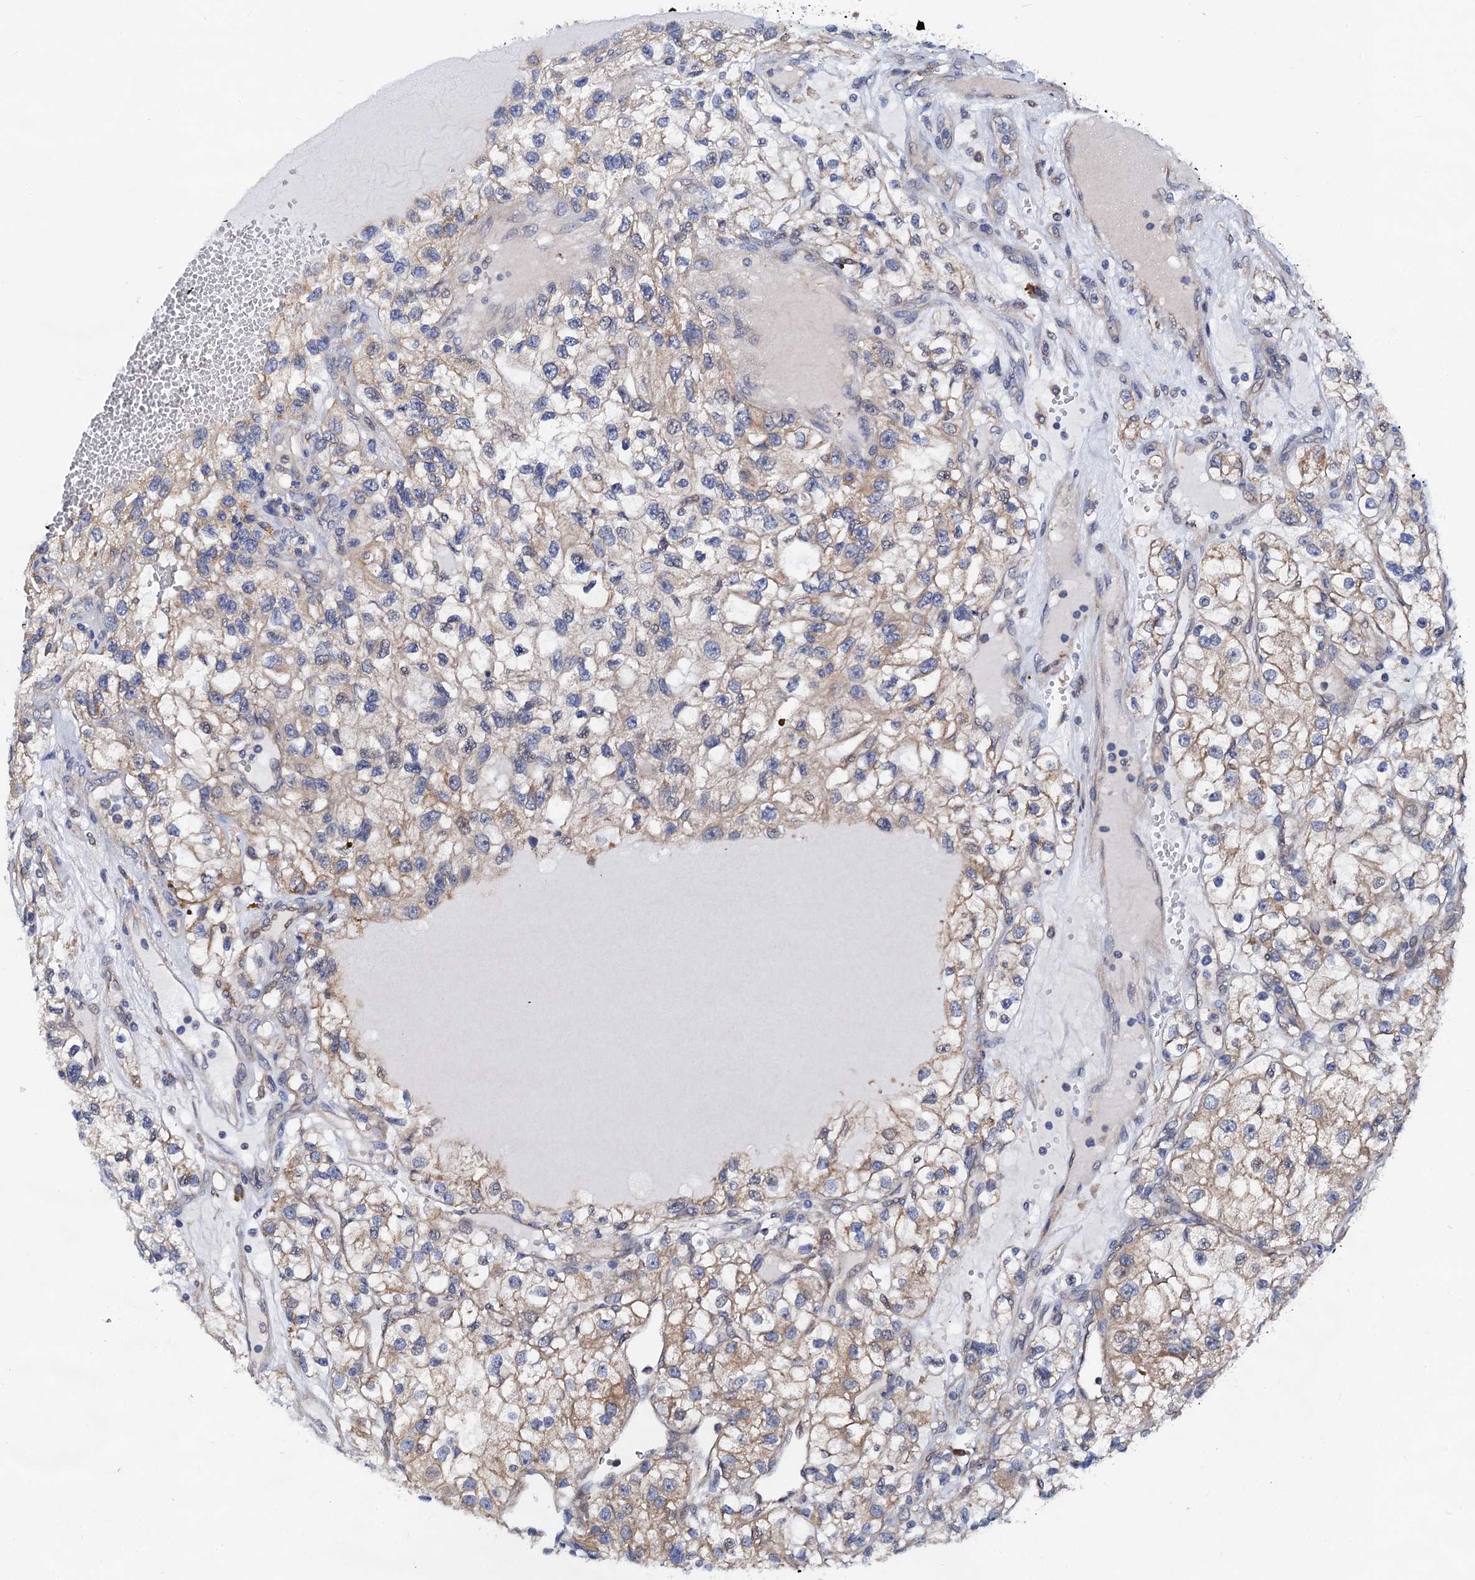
{"staining": {"intensity": "moderate", "quantity": "<25%", "location": "cytoplasmic/membranous"}, "tissue": "renal cancer", "cell_type": "Tumor cells", "image_type": "cancer", "snomed": [{"axis": "morphology", "description": "Adenocarcinoma, NOS"}, {"axis": "topography", "description": "Kidney"}], "caption": "A brown stain shows moderate cytoplasmic/membranous staining of a protein in renal cancer (adenocarcinoma) tumor cells. (brown staining indicates protein expression, while blue staining denotes nuclei).", "gene": "PGLS", "patient": {"sex": "female", "age": 57}}